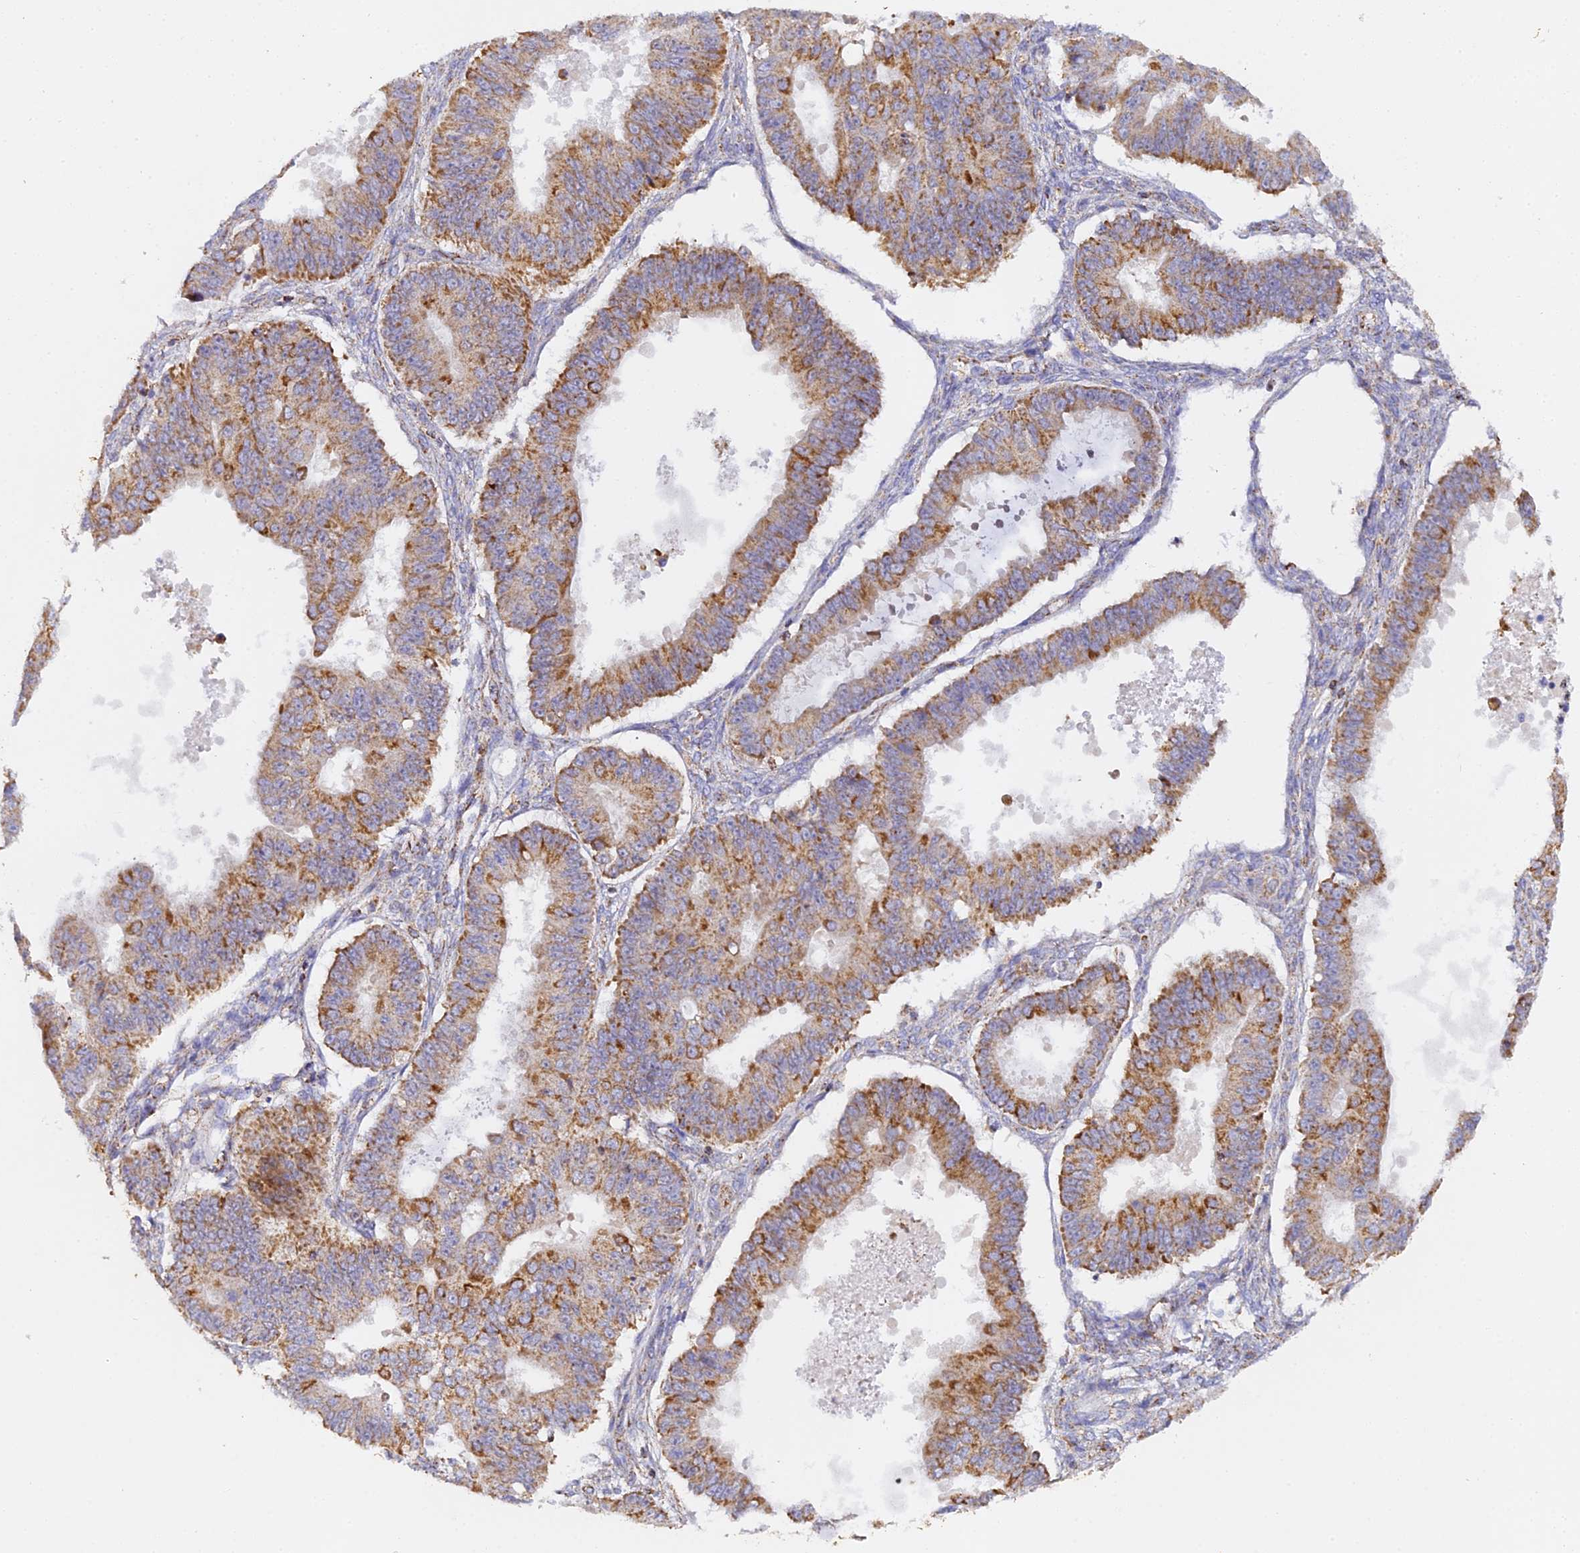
{"staining": {"intensity": "moderate", "quantity": ">75%", "location": "cytoplasmic/membranous"}, "tissue": "ovarian cancer", "cell_type": "Tumor cells", "image_type": "cancer", "snomed": [{"axis": "morphology", "description": "Carcinoma, endometroid"}, {"axis": "topography", "description": "Appendix"}, {"axis": "topography", "description": "Ovary"}], "caption": "High-magnification brightfield microscopy of ovarian endometroid carcinoma stained with DAB (brown) and counterstained with hematoxylin (blue). tumor cells exhibit moderate cytoplasmic/membranous staining is present in about>75% of cells.", "gene": "DONSON", "patient": {"sex": "female", "age": 42}}